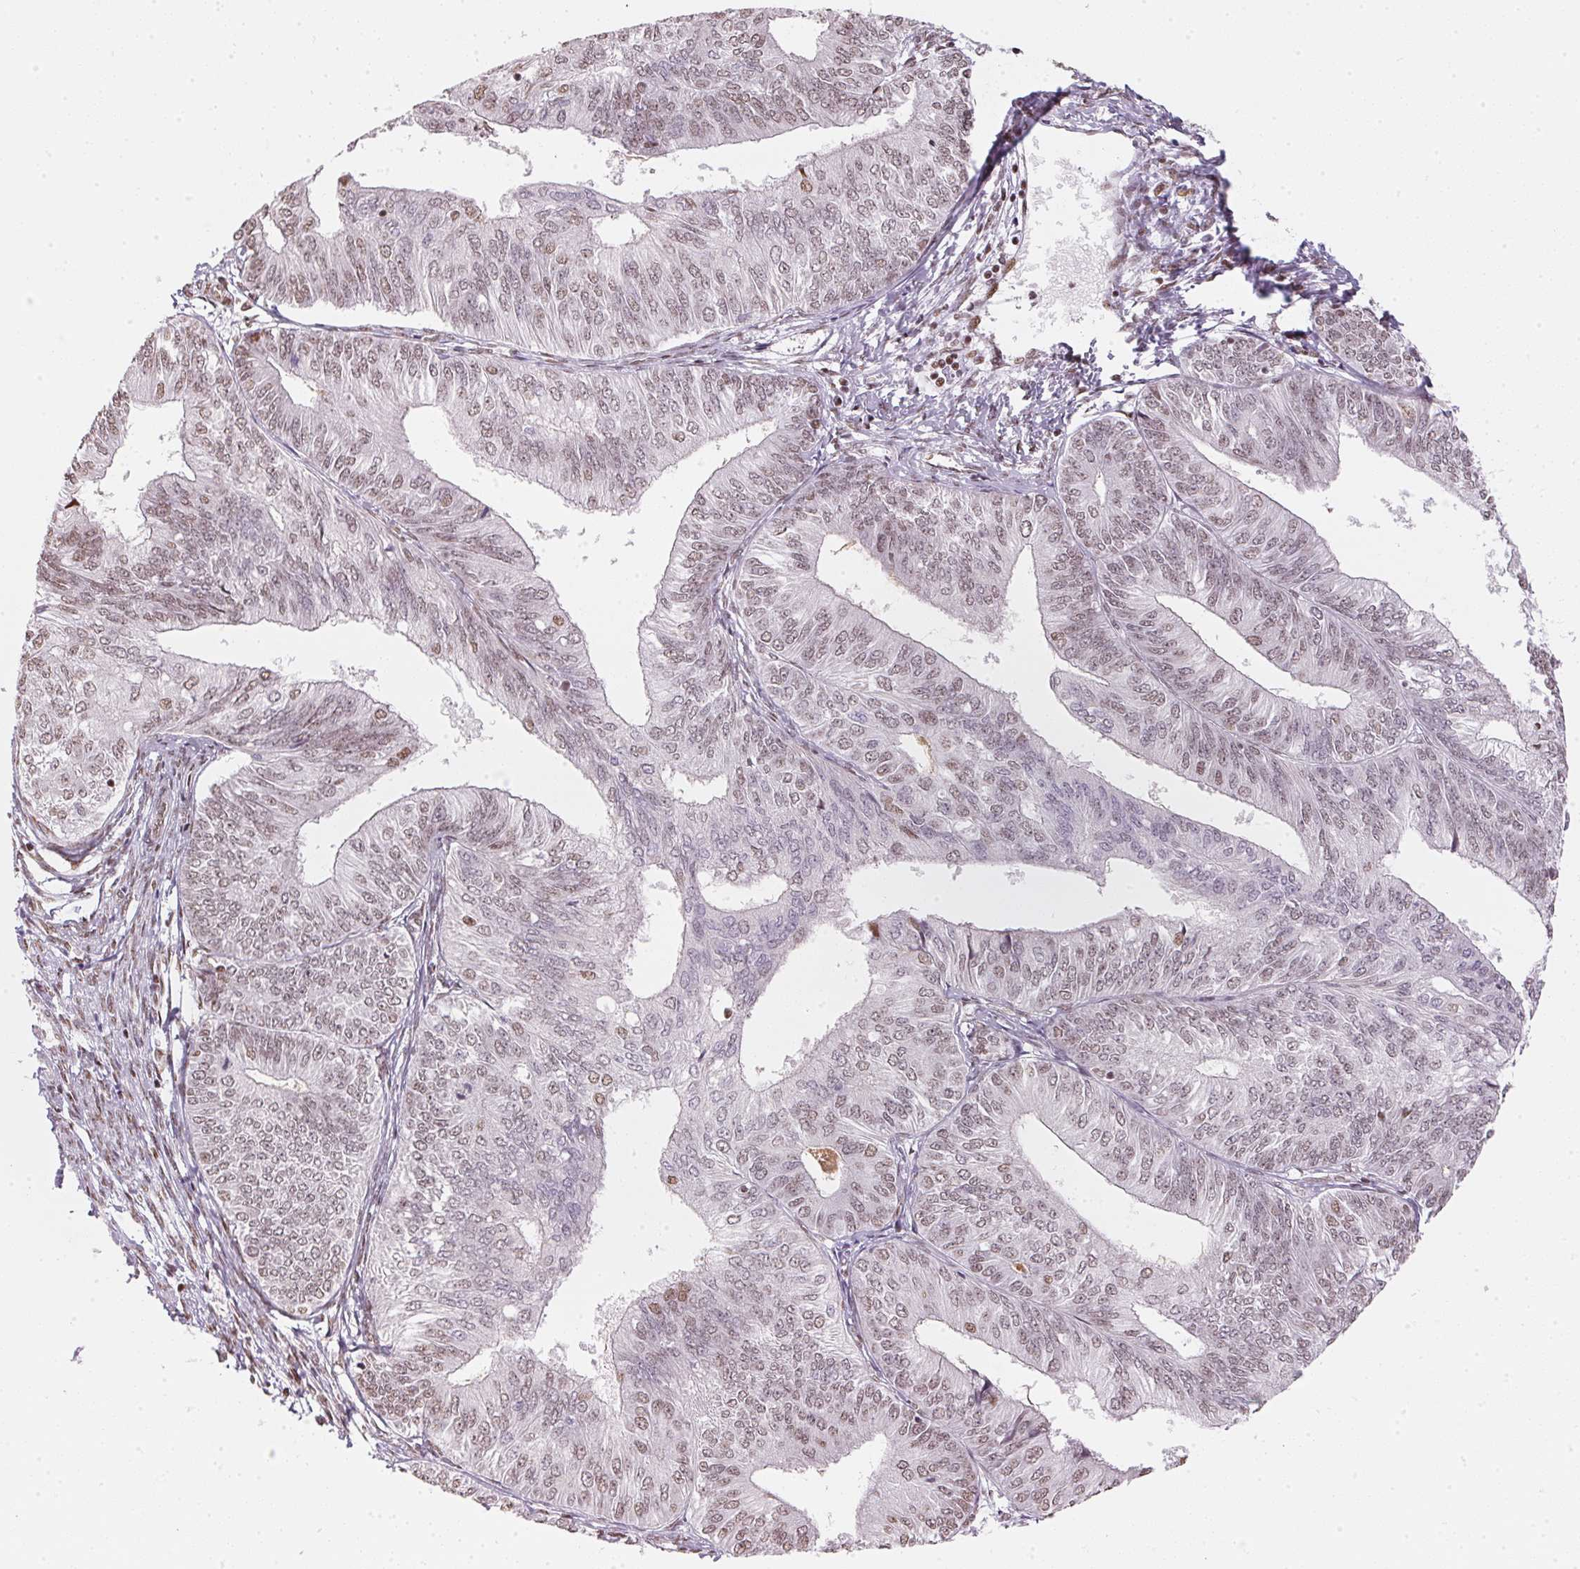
{"staining": {"intensity": "weak", "quantity": "<25%", "location": "nuclear"}, "tissue": "endometrial cancer", "cell_type": "Tumor cells", "image_type": "cancer", "snomed": [{"axis": "morphology", "description": "Adenocarcinoma, NOS"}, {"axis": "topography", "description": "Endometrium"}], "caption": "High magnification brightfield microscopy of endometrial cancer (adenocarcinoma) stained with DAB (brown) and counterstained with hematoxylin (blue): tumor cells show no significant positivity. (DAB IHC visualized using brightfield microscopy, high magnification).", "gene": "KAT6A", "patient": {"sex": "female", "age": 58}}